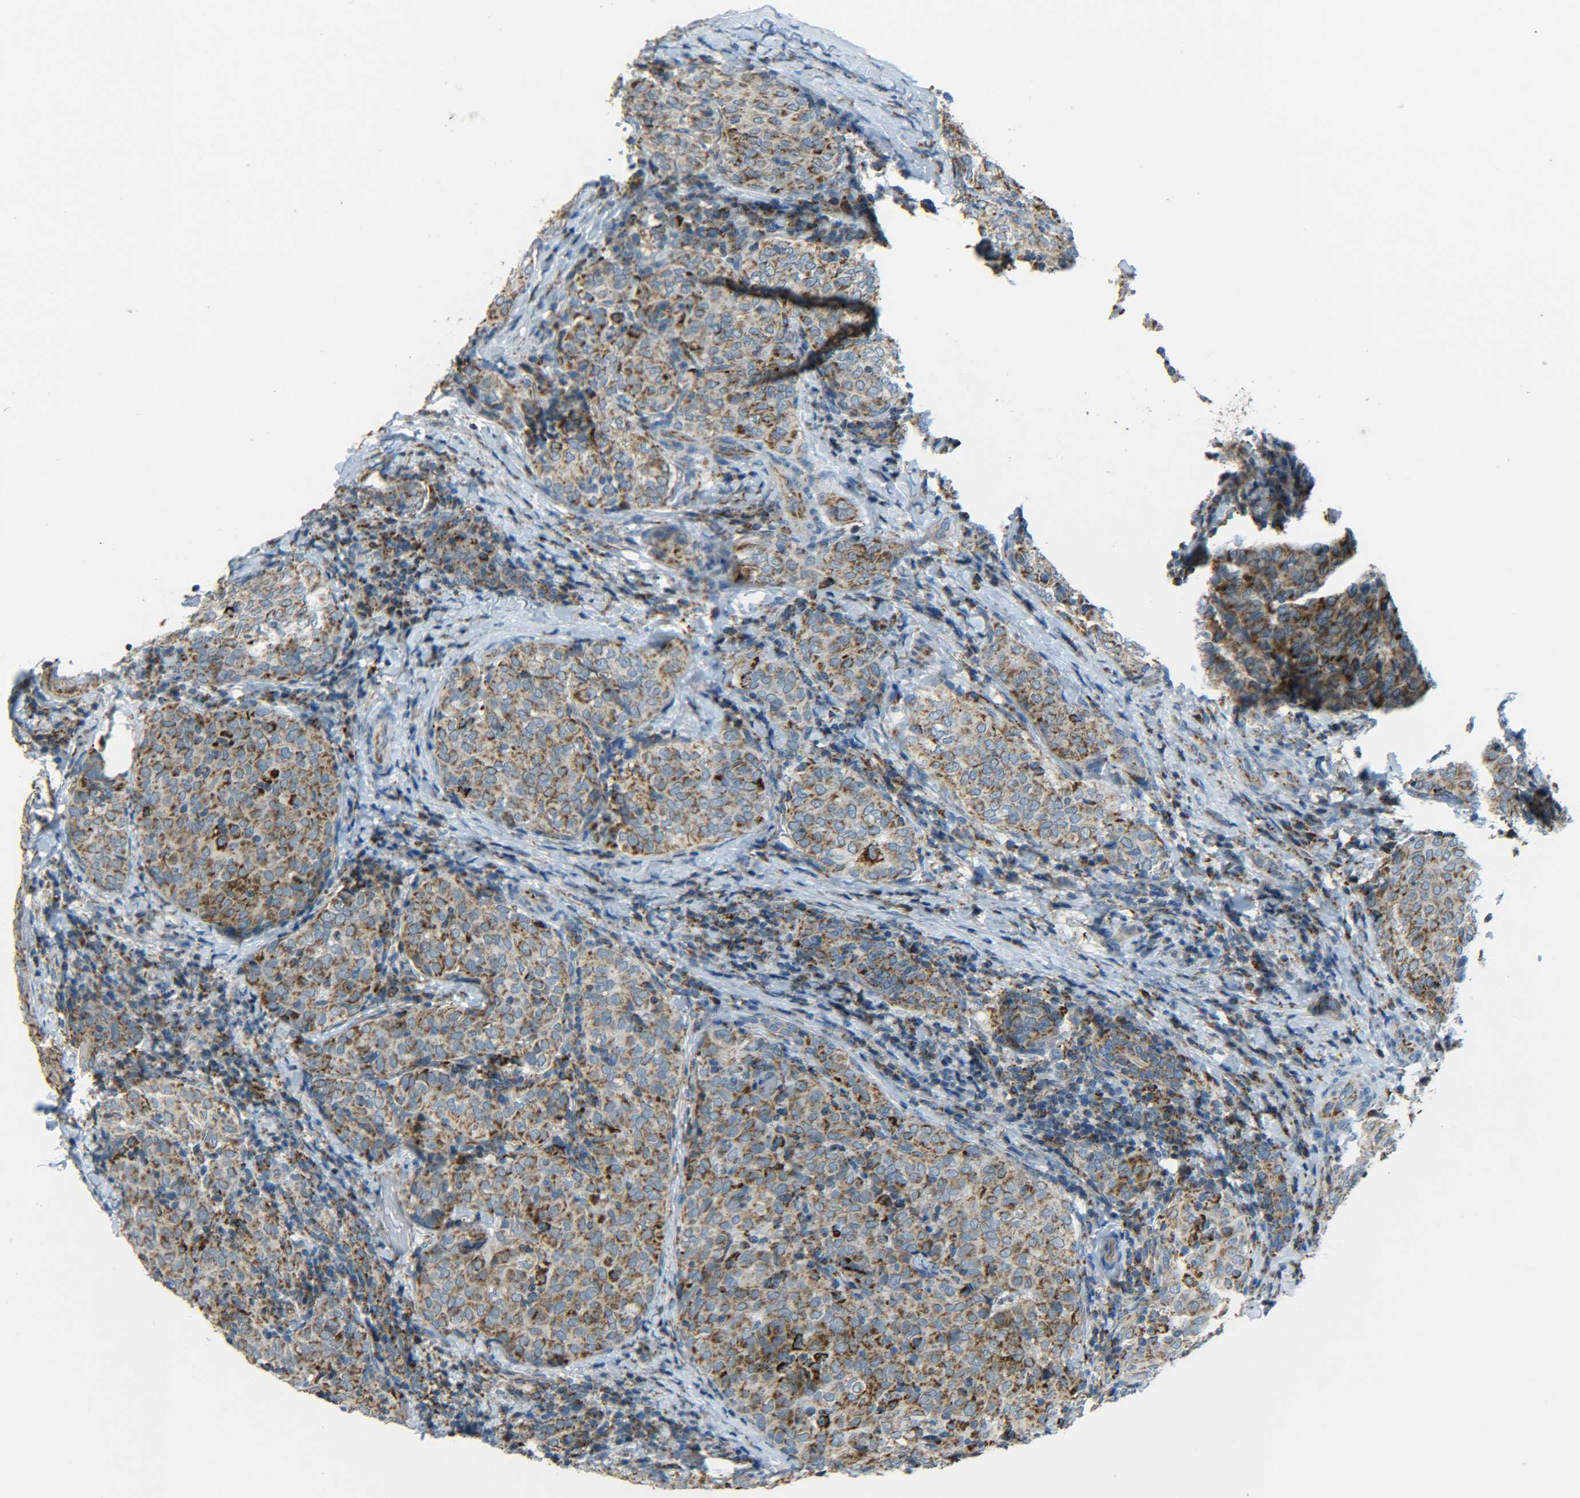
{"staining": {"intensity": "moderate", "quantity": ">75%", "location": "cytoplasmic/membranous"}, "tissue": "thyroid cancer", "cell_type": "Tumor cells", "image_type": "cancer", "snomed": [{"axis": "morphology", "description": "Normal tissue, NOS"}, {"axis": "morphology", "description": "Papillary adenocarcinoma, NOS"}, {"axis": "topography", "description": "Thyroid gland"}], "caption": "This micrograph displays immunohistochemistry staining of thyroid cancer, with medium moderate cytoplasmic/membranous positivity in about >75% of tumor cells.", "gene": "CYB5R1", "patient": {"sex": "female", "age": 30}}